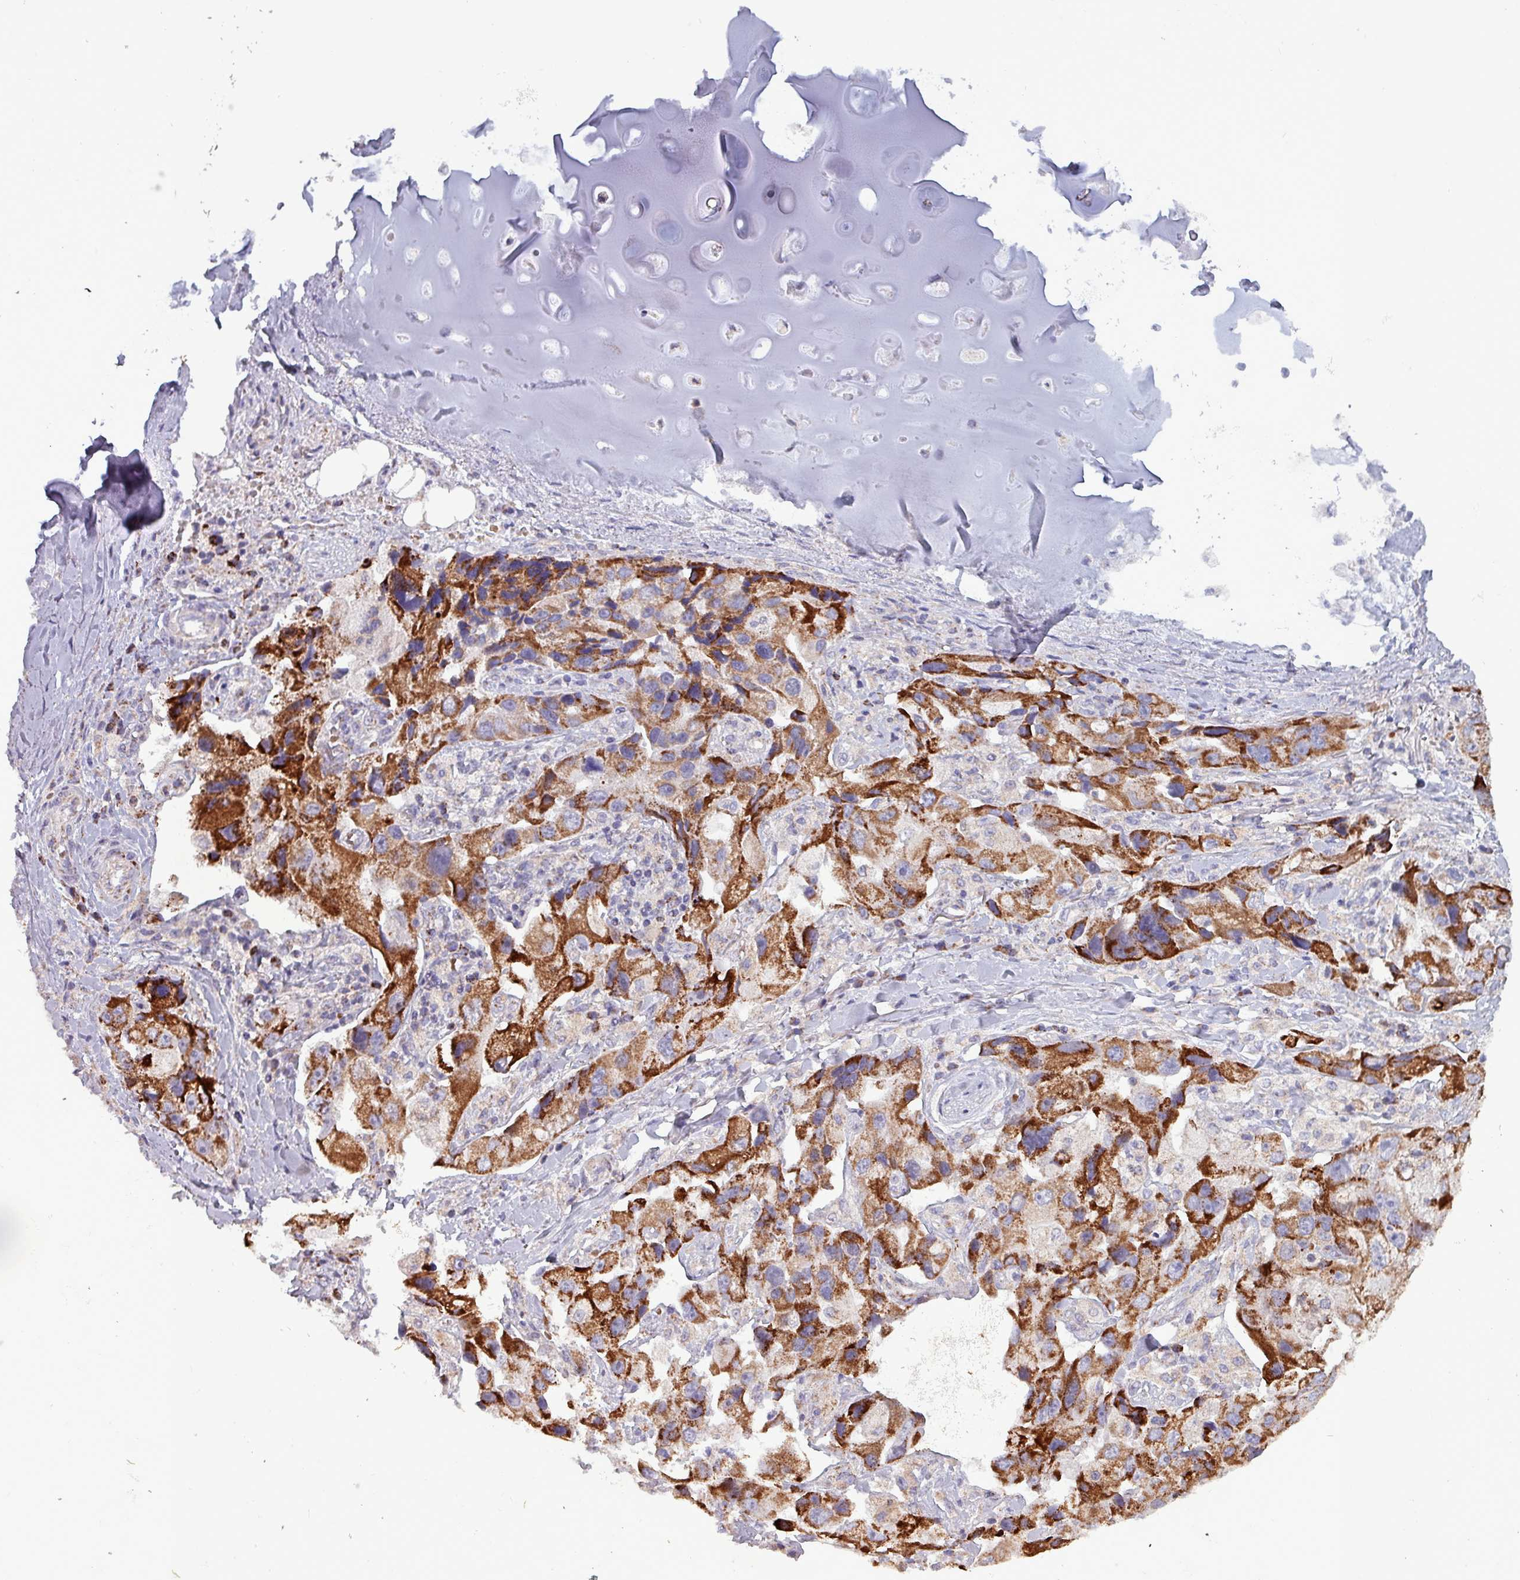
{"staining": {"intensity": "strong", "quantity": "25%-75%", "location": "cytoplasmic/membranous"}, "tissue": "lung cancer", "cell_type": "Tumor cells", "image_type": "cancer", "snomed": [{"axis": "morphology", "description": "Adenocarcinoma, NOS"}, {"axis": "topography", "description": "Lung"}], "caption": "The photomicrograph shows a brown stain indicating the presence of a protein in the cytoplasmic/membranous of tumor cells in adenocarcinoma (lung). (DAB = brown stain, brightfield microscopy at high magnification).", "gene": "ZNF322", "patient": {"sex": "female", "age": 54}}